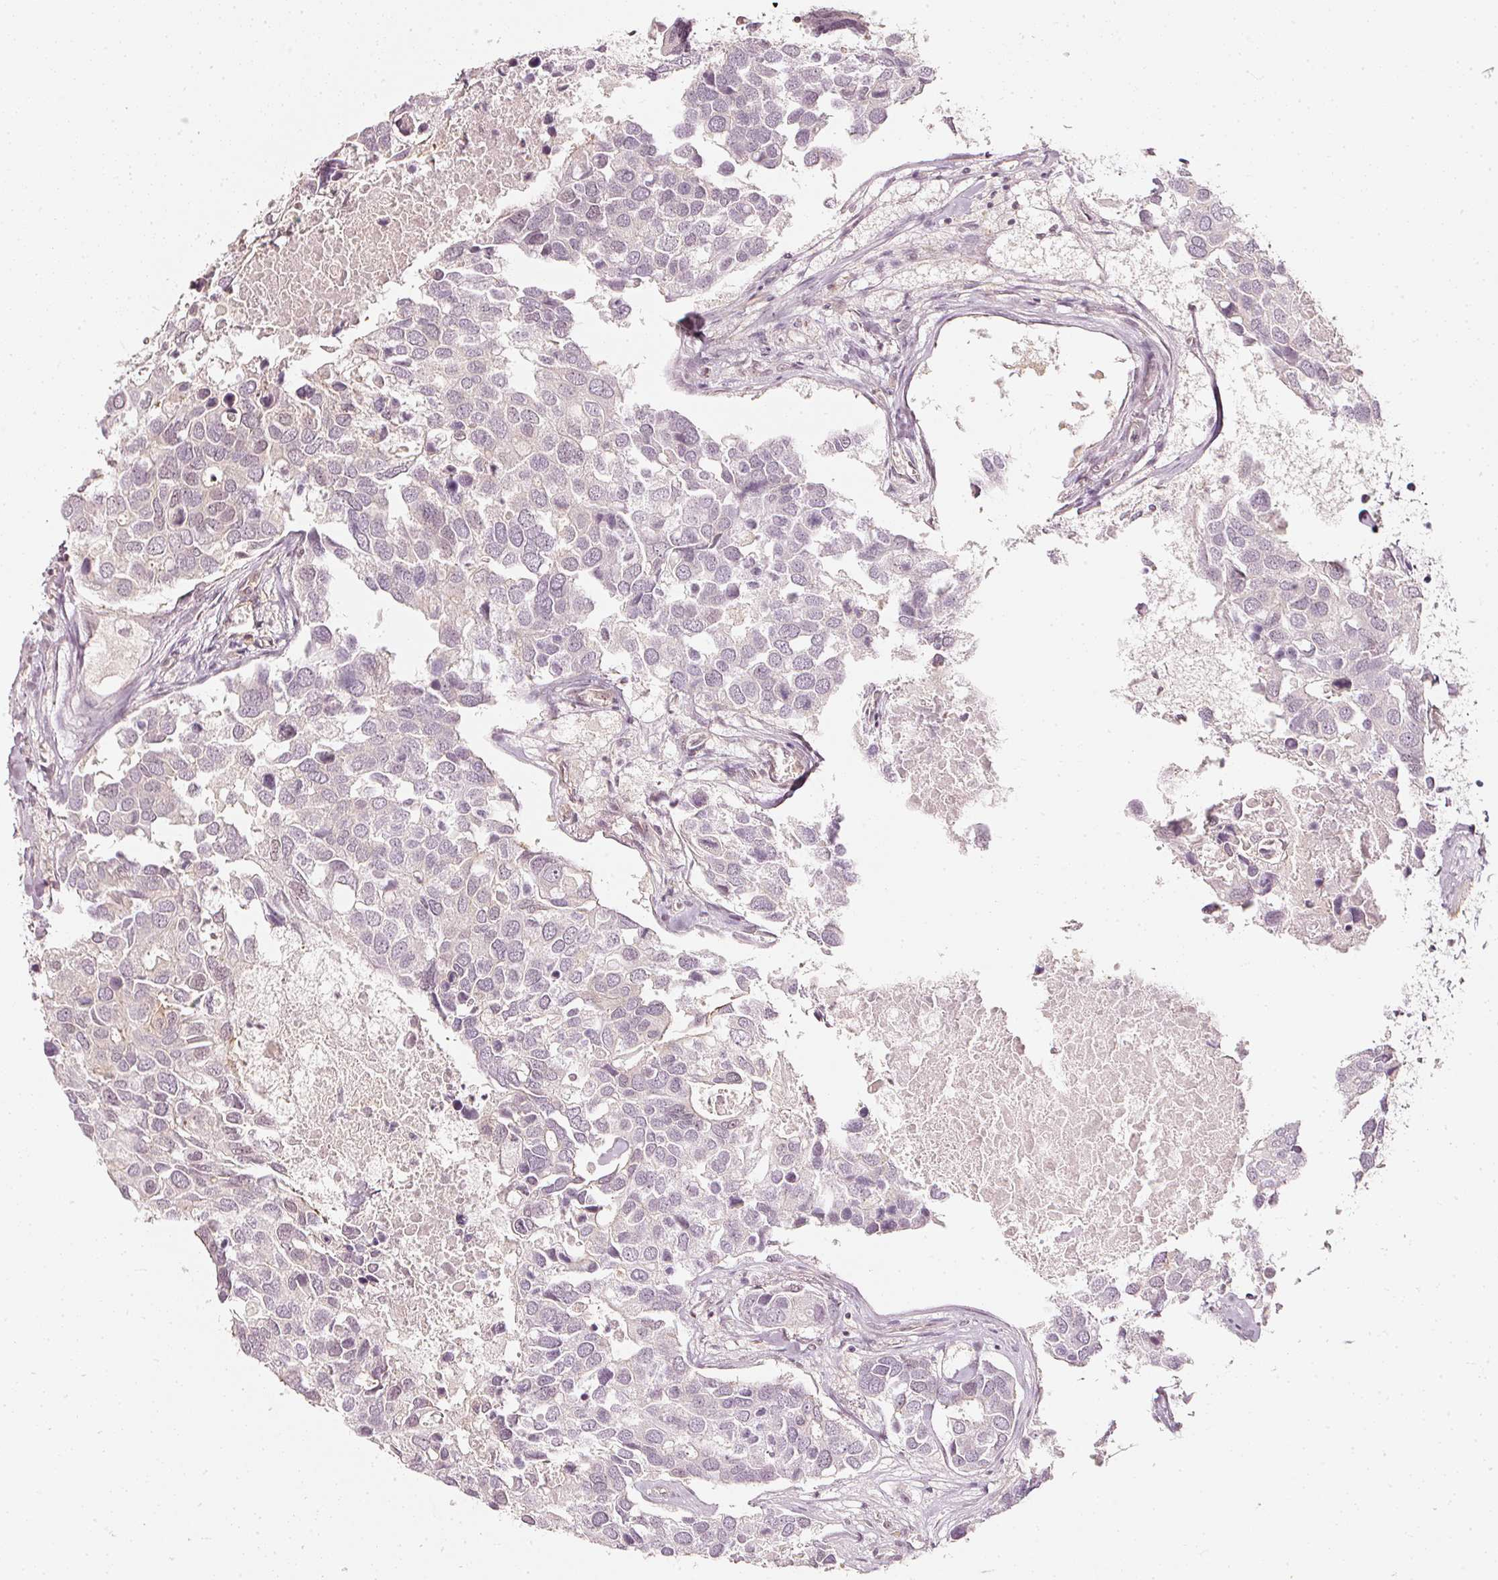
{"staining": {"intensity": "negative", "quantity": "none", "location": "none"}, "tissue": "breast cancer", "cell_type": "Tumor cells", "image_type": "cancer", "snomed": [{"axis": "morphology", "description": "Duct carcinoma"}, {"axis": "topography", "description": "Breast"}], "caption": "This is a image of immunohistochemistry (IHC) staining of breast invasive ductal carcinoma, which shows no positivity in tumor cells.", "gene": "DRD2", "patient": {"sex": "female", "age": 83}}